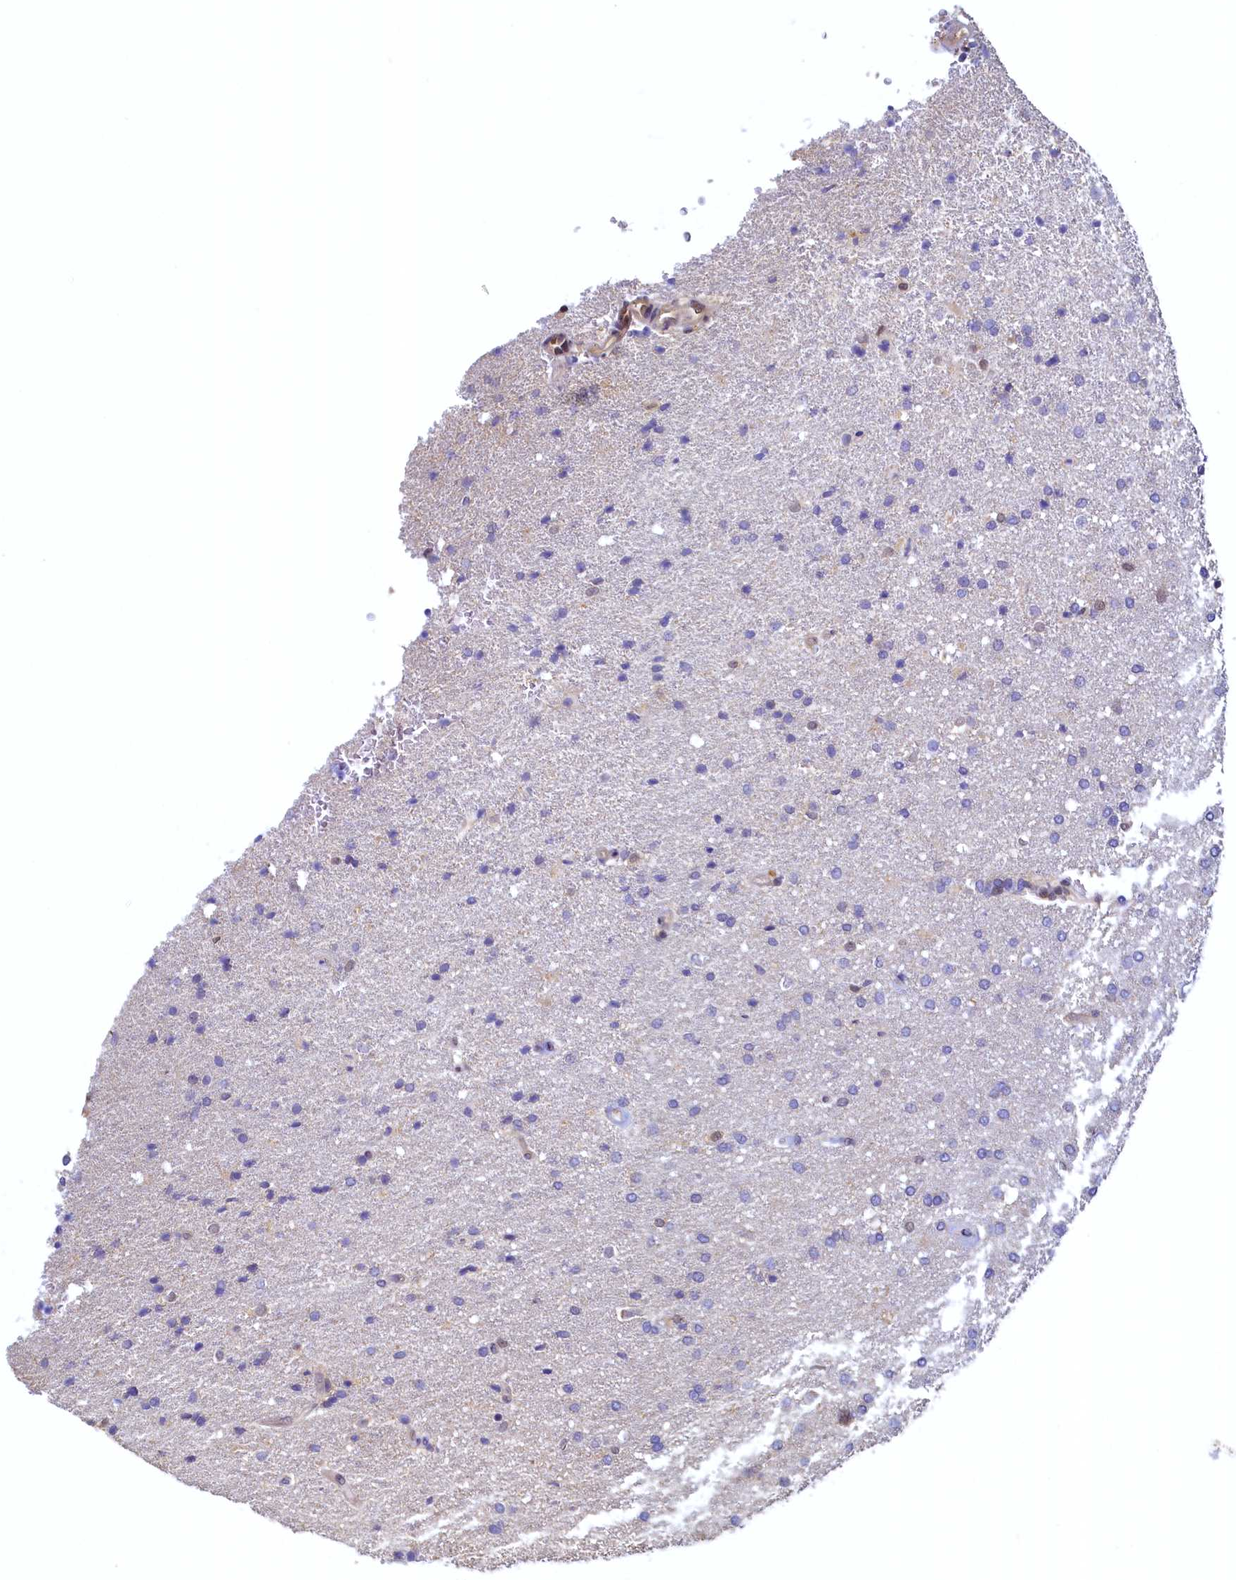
{"staining": {"intensity": "negative", "quantity": "none", "location": "none"}, "tissue": "glioma", "cell_type": "Tumor cells", "image_type": "cancer", "snomed": [{"axis": "morphology", "description": "Glioma, malignant, High grade"}, {"axis": "topography", "description": "Brain"}], "caption": "This micrograph is of glioma stained with IHC to label a protein in brown with the nuclei are counter-stained blue. There is no positivity in tumor cells. The staining was performed using DAB (3,3'-diaminobenzidine) to visualize the protein expression in brown, while the nuclei were stained in blue with hematoxylin (Magnification: 20x).", "gene": "PAAF1", "patient": {"sex": "male", "age": 72}}